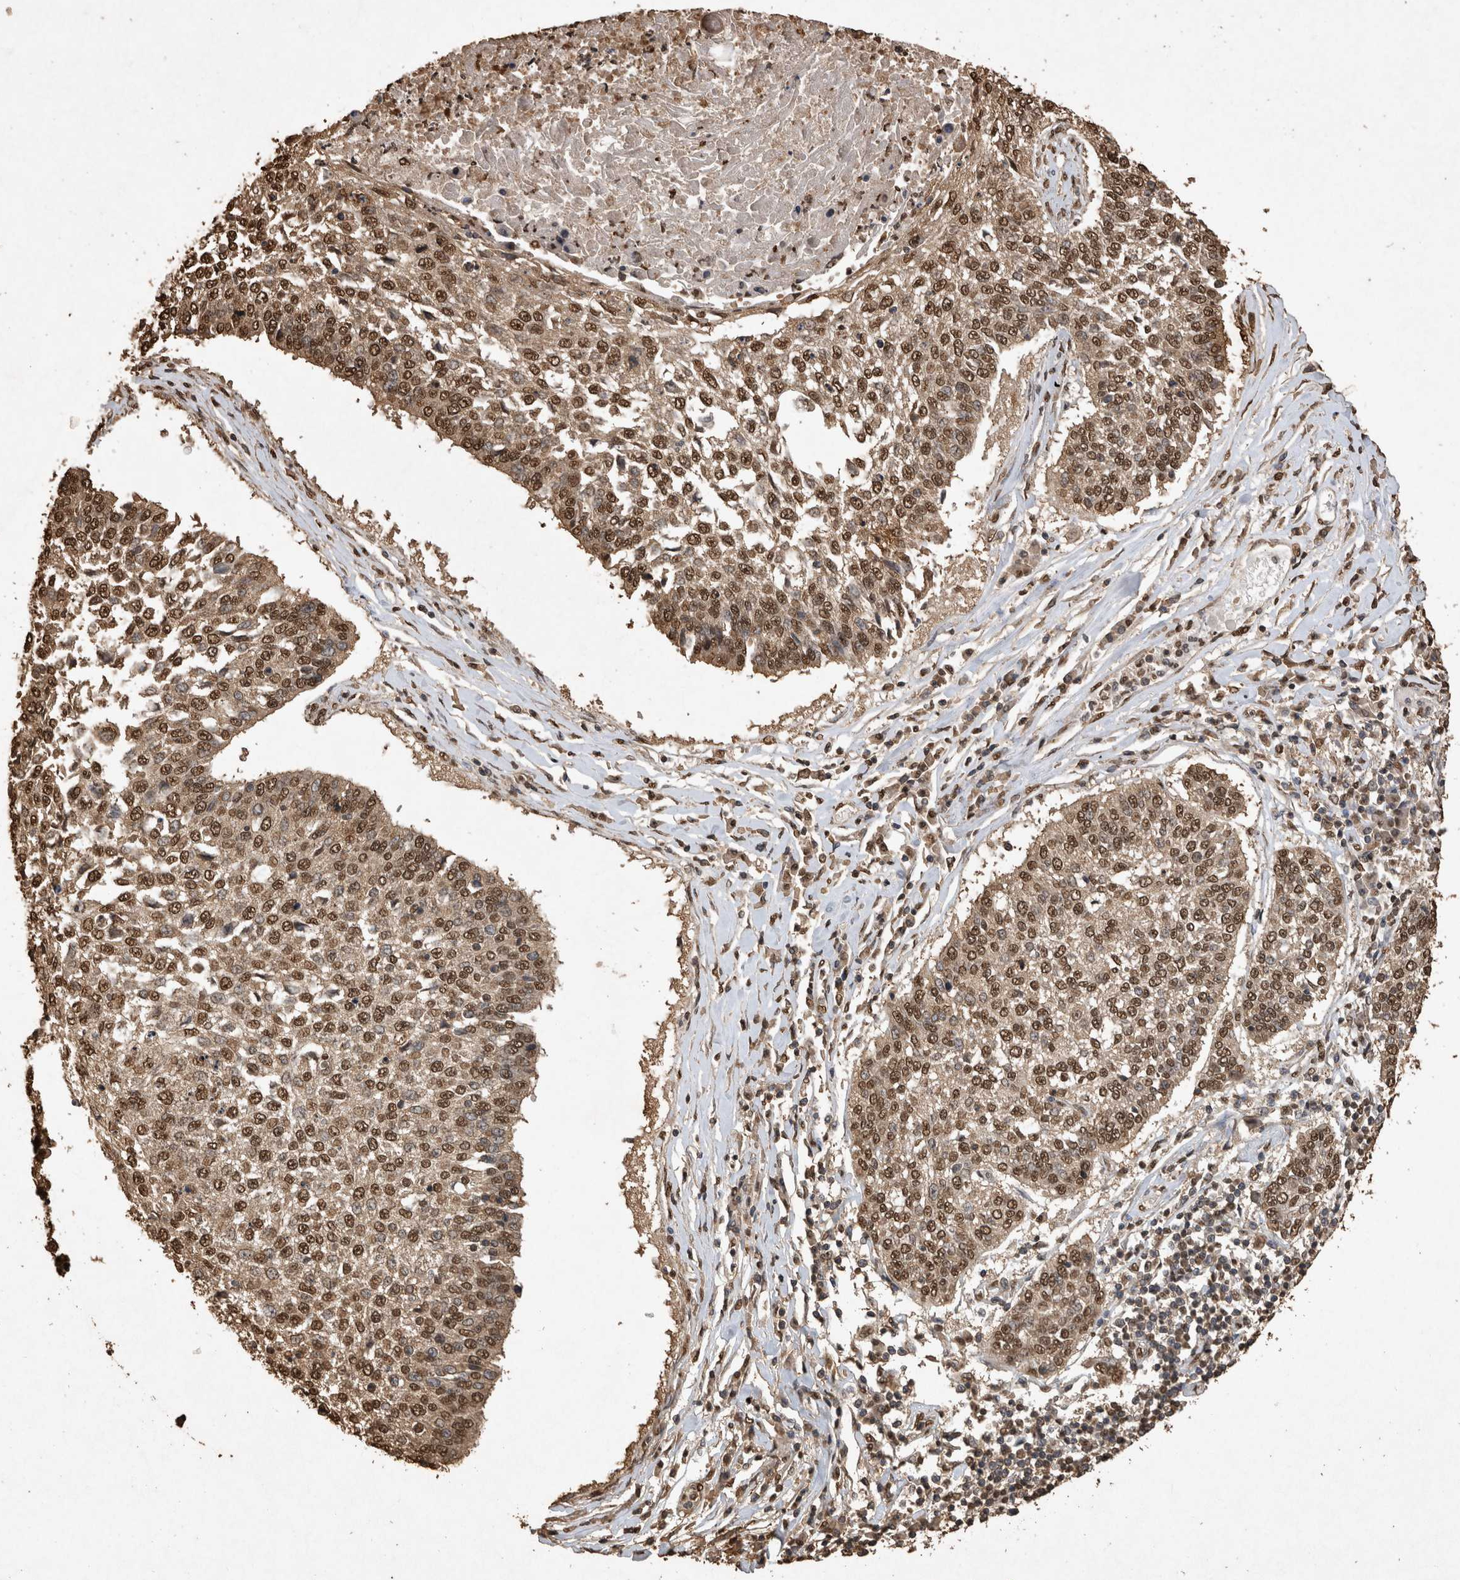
{"staining": {"intensity": "moderate", "quantity": ">75%", "location": "cytoplasmic/membranous,nuclear"}, "tissue": "lung cancer", "cell_type": "Tumor cells", "image_type": "cancer", "snomed": [{"axis": "morphology", "description": "Normal tissue, NOS"}, {"axis": "morphology", "description": "Squamous cell carcinoma, NOS"}, {"axis": "topography", "description": "Cartilage tissue"}, {"axis": "topography", "description": "Bronchus"}, {"axis": "topography", "description": "Lung"}, {"axis": "topography", "description": "Peripheral nerve tissue"}], "caption": "Immunohistochemical staining of squamous cell carcinoma (lung) displays medium levels of moderate cytoplasmic/membranous and nuclear protein positivity in approximately >75% of tumor cells. The staining was performed using DAB, with brown indicating positive protein expression. Nuclei are stained blue with hematoxylin.", "gene": "OAS2", "patient": {"sex": "female", "age": 49}}